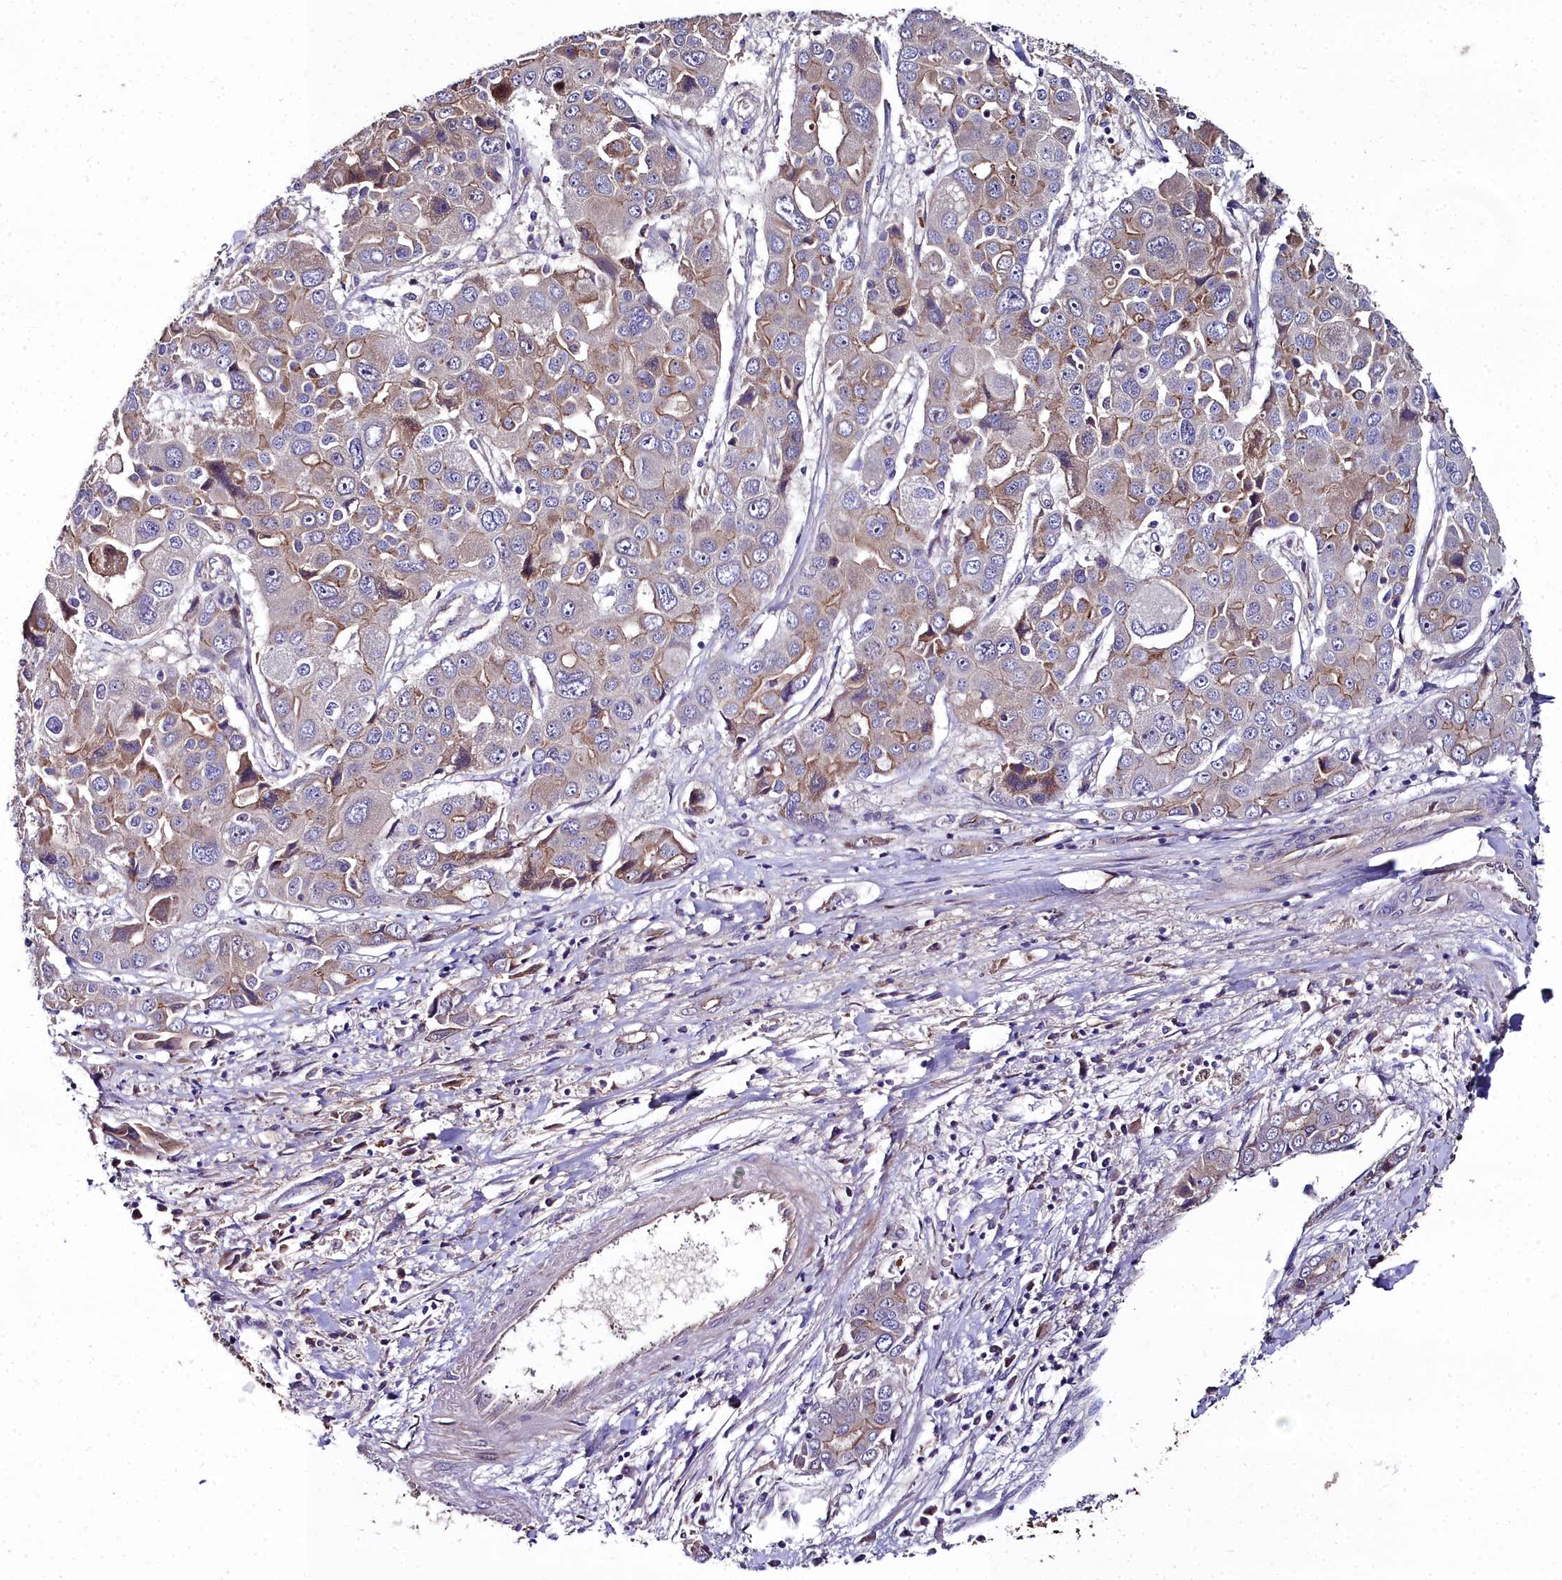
{"staining": {"intensity": "moderate", "quantity": "25%-75%", "location": "cytoplasmic/membranous"}, "tissue": "liver cancer", "cell_type": "Tumor cells", "image_type": "cancer", "snomed": [{"axis": "morphology", "description": "Cholangiocarcinoma"}, {"axis": "topography", "description": "Liver"}], "caption": "A micrograph of human liver cancer (cholangiocarcinoma) stained for a protein demonstrates moderate cytoplasmic/membranous brown staining in tumor cells. (Stains: DAB (3,3'-diaminobenzidine) in brown, nuclei in blue, Microscopy: brightfield microscopy at high magnification).", "gene": "NT5M", "patient": {"sex": "male", "age": 67}}